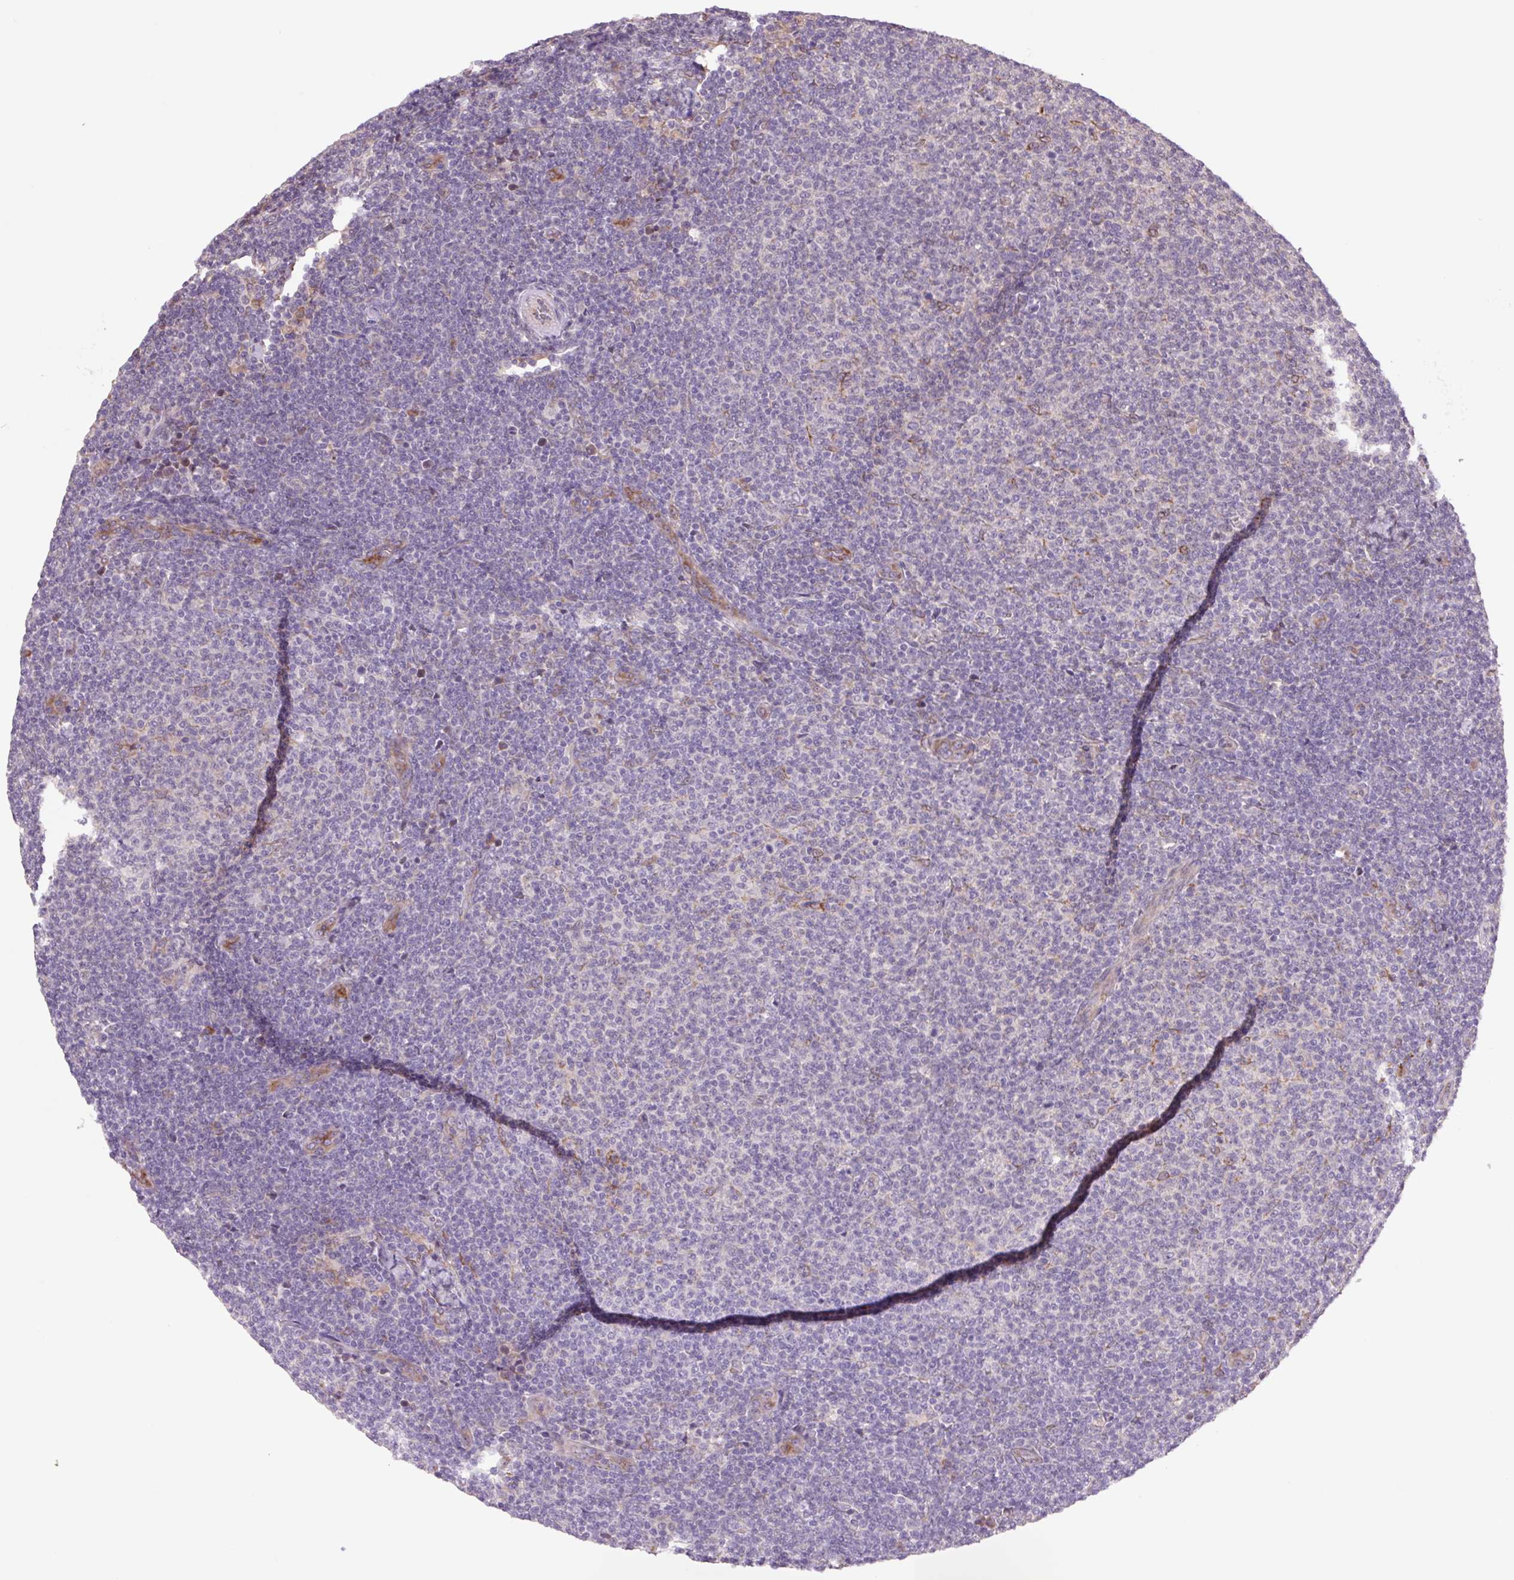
{"staining": {"intensity": "negative", "quantity": "none", "location": "none"}, "tissue": "lymphoma", "cell_type": "Tumor cells", "image_type": "cancer", "snomed": [{"axis": "morphology", "description": "Malignant lymphoma, non-Hodgkin's type, Low grade"}, {"axis": "topography", "description": "Lymph node"}], "caption": "Tumor cells show no significant protein positivity in lymphoma.", "gene": "PLA2G4A", "patient": {"sex": "male", "age": 66}}